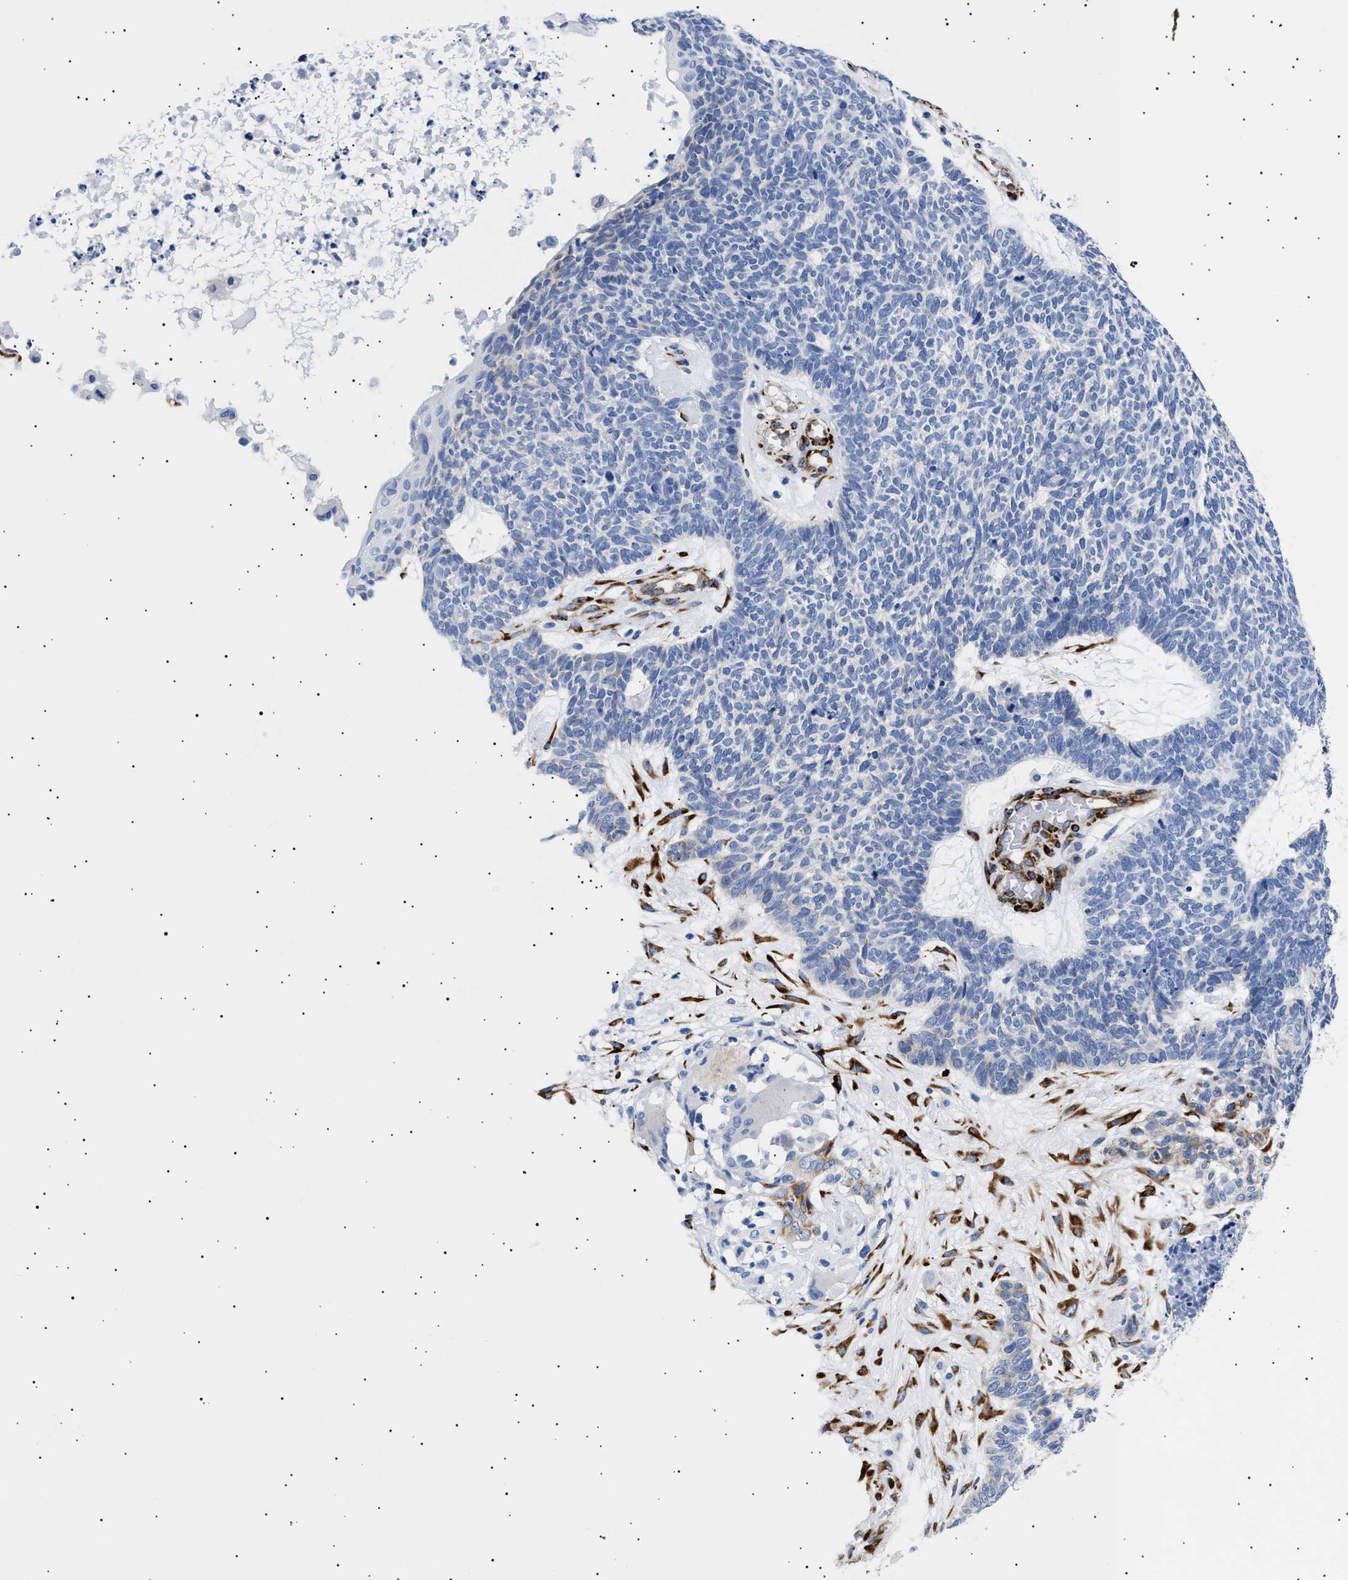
{"staining": {"intensity": "negative", "quantity": "none", "location": "none"}, "tissue": "skin cancer", "cell_type": "Tumor cells", "image_type": "cancer", "snomed": [{"axis": "morphology", "description": "Basal cell carcinoma"}, {"axis": "topography", "description": "Skin"}], "caption": "IHC of skin cancer (basal cell carcinoma) exhibits no staining in tumor cells.", "gene": "HEMGN", "patient": {"sex": "female", "age": 84}}